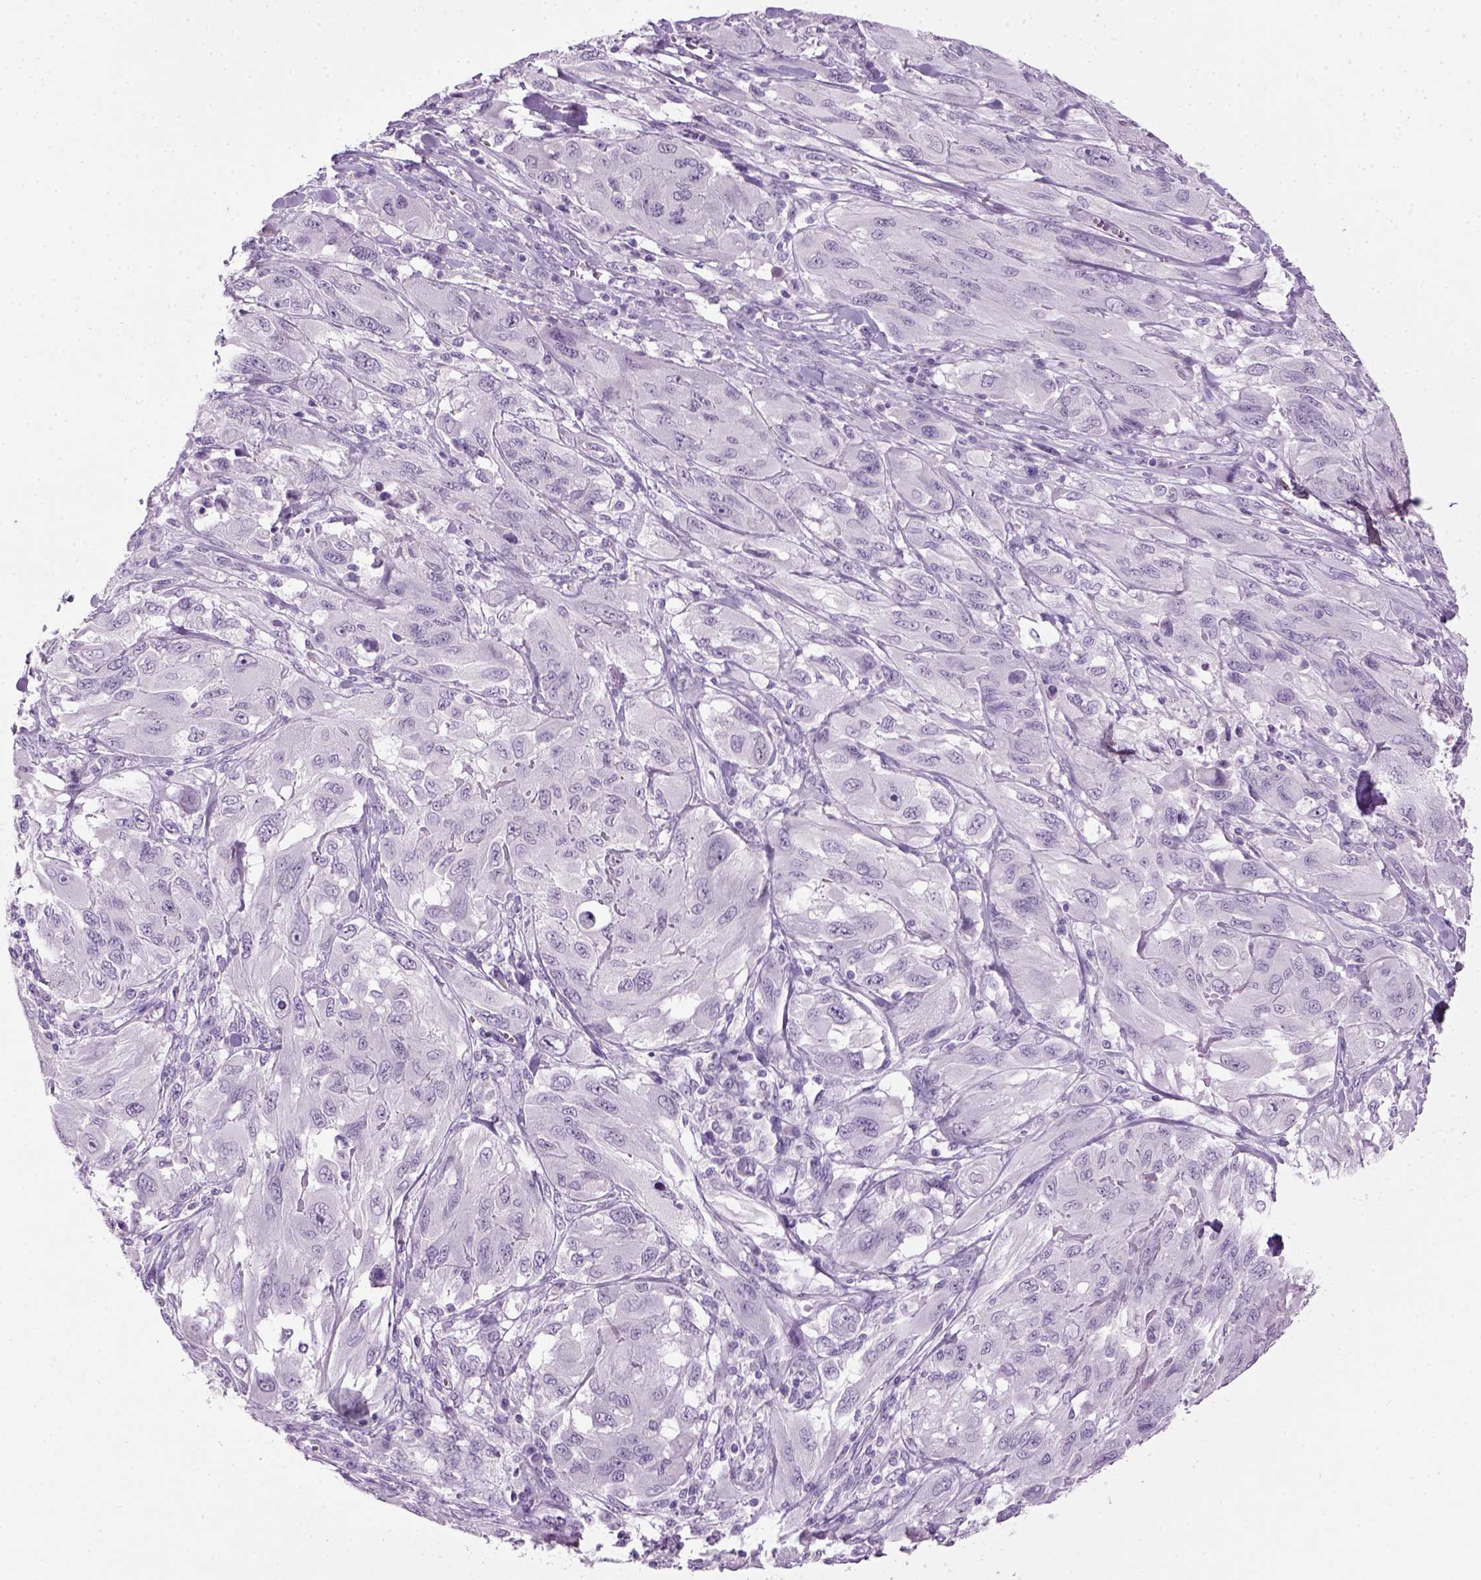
{"staining": {"intensity": "negative", "quantity": "none", "location": "none"}, "tissue": "melanoma", "cell_type": "Tumor cells", "image_type": "cancer", "snomed": [{"axis": "morphology", "description": "Malignant melanoma, NOS"}, {"axis": "topography", "description": "Skin"}], "caption": "Human melanoma stained for a protein using immunohistochemistry exhibits no staining in tumor cells.", "gene": "GABRB2", "patient": {"sex": "female", "age": 91}}